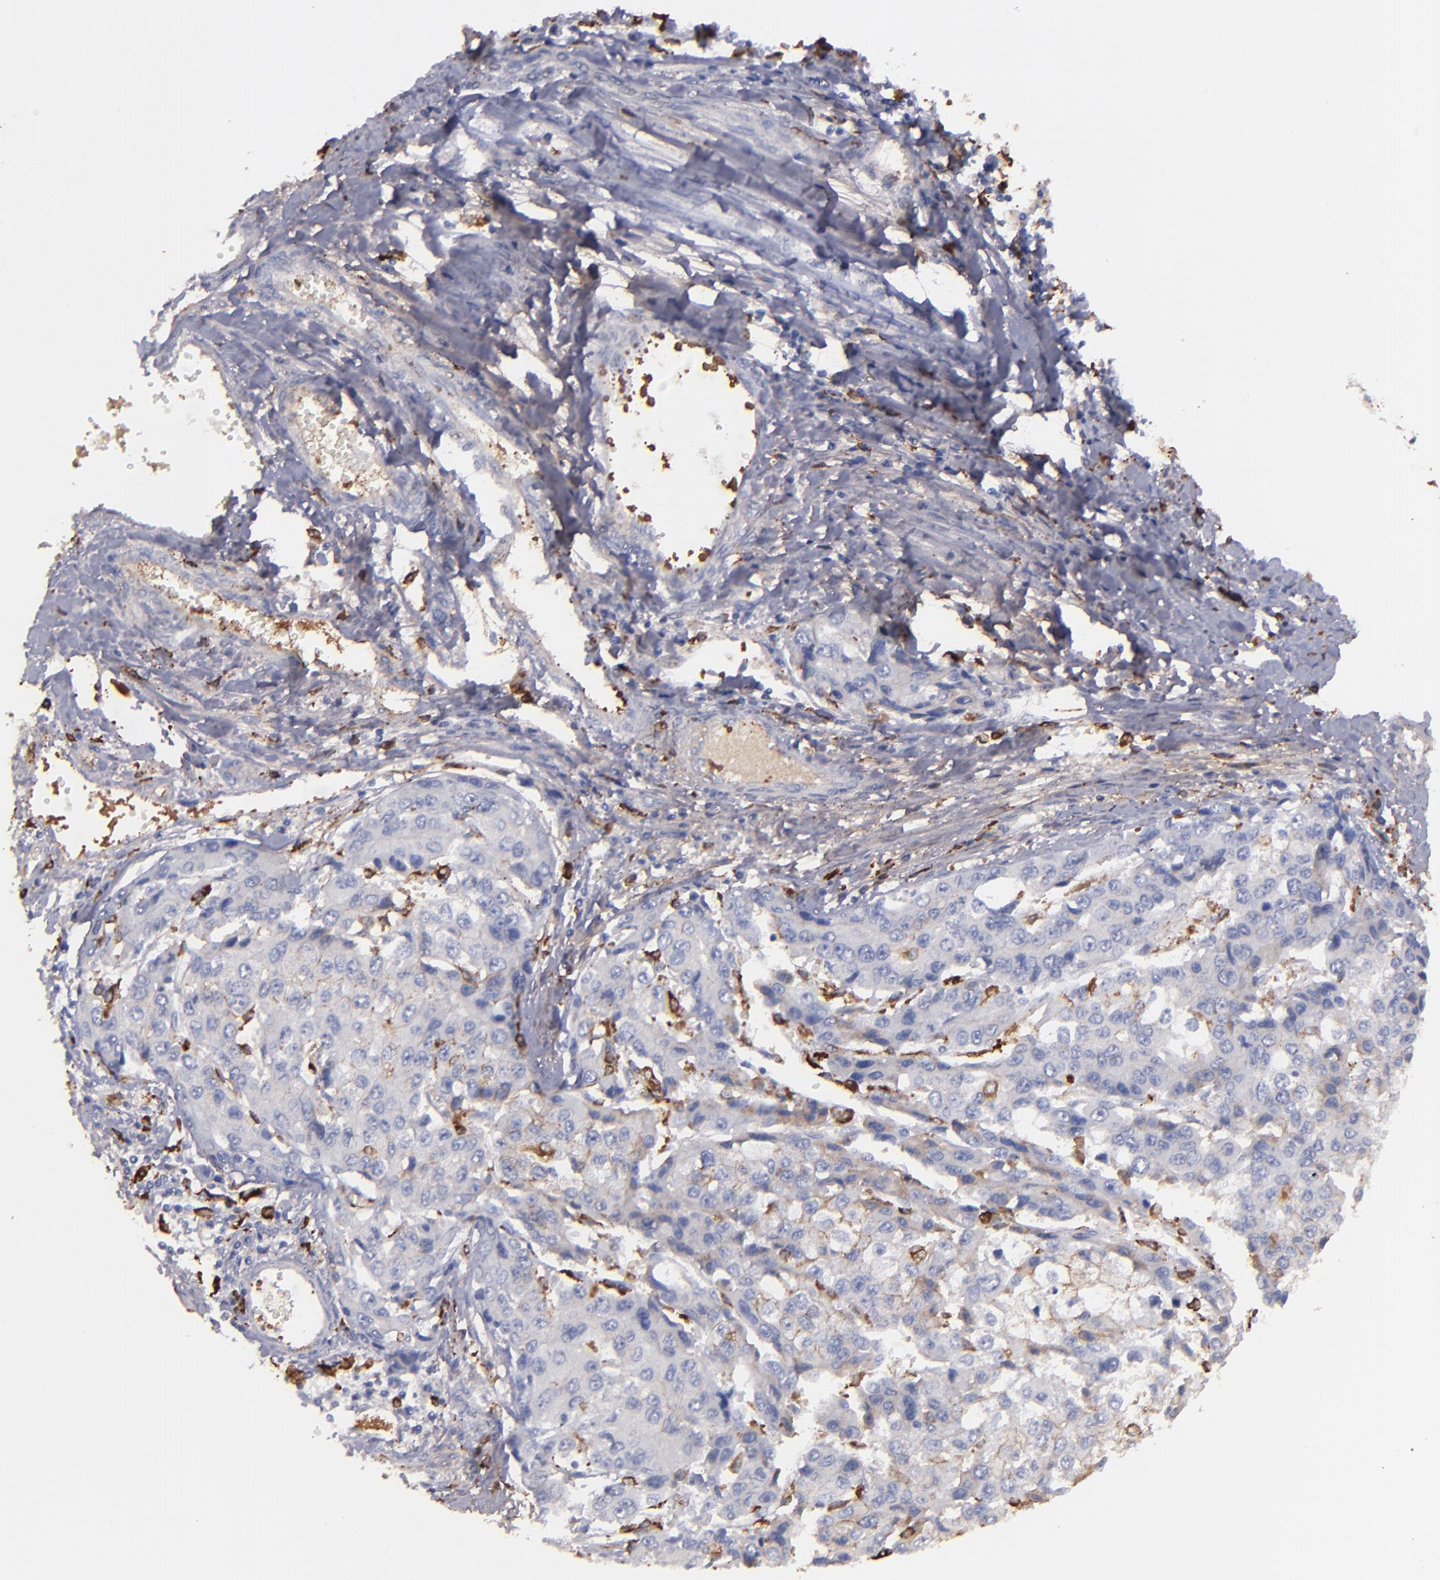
{"staining": {"intensity": "weak", "quantity": "<25%", "location": "cytoplasmic/membranous"}, "tissue": "liver cancer", "cell_type": "Tumor cells", "image_type": "cancer", "snomed": [{"axis": "morphology", "description": "Carcinoma, Hepatocellular, NOS"}, {"axis": "topography", "description": "Liver"}], "caption": "There is no significant expression in tumor cells of hepatocellular carcinoma (liver).", "gene": "C1QA", "patient": {"sex": "female", "age": 66}}